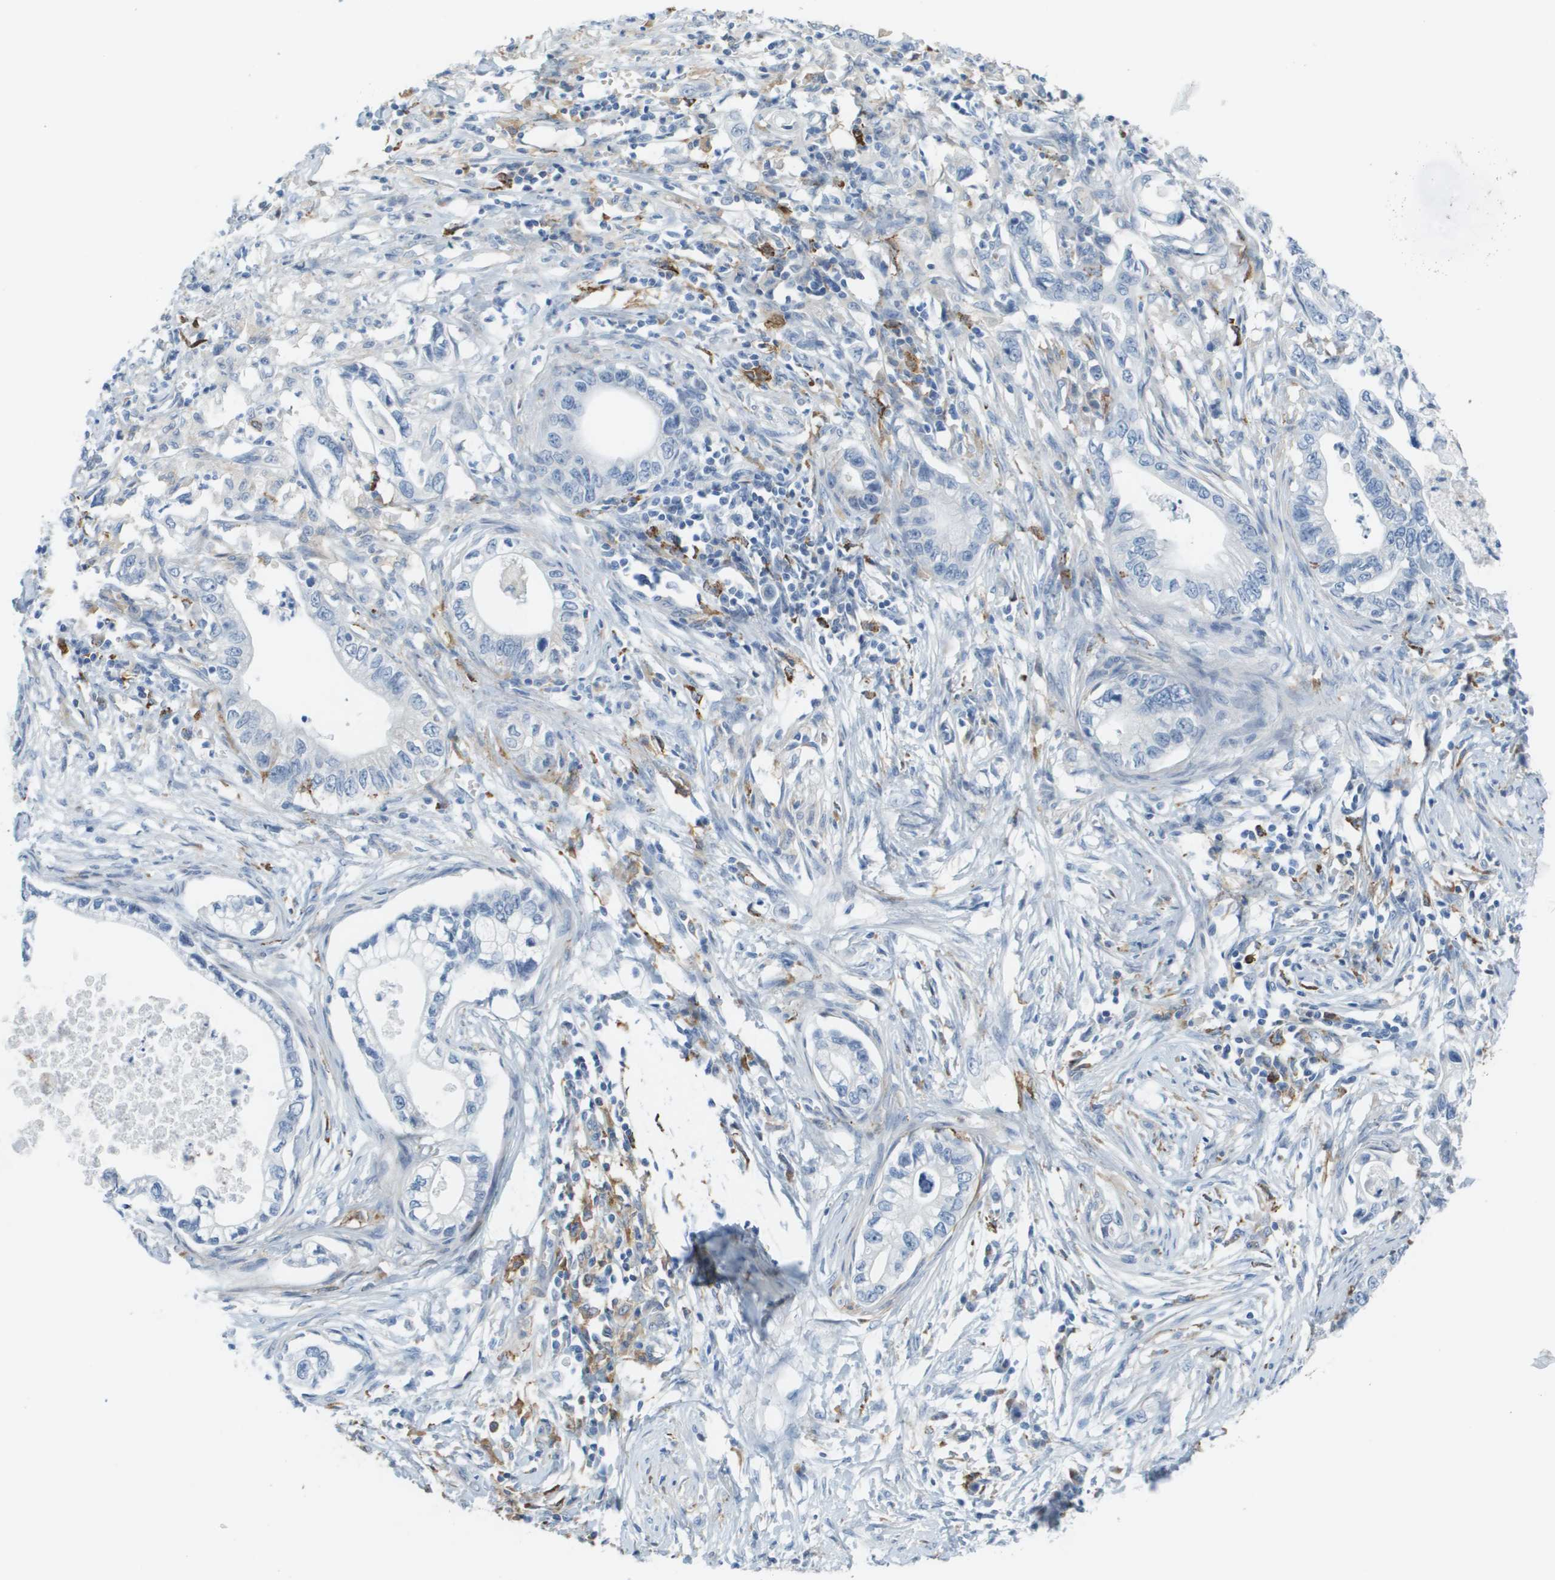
{"staining": {"intensity": "negative", "quantity": "none", "location": "none"}, "tissue": "pancreatic cancer", "cell_type": "Tumor cells", "image_type": "cancer", "snomed": [{"axis": "morphology", "description": "Adenocarcinoma, NOS"}, {"axis": "topography", "description": "Pancreas"}], "caption": "There is no significant positivity in tumor cells of adenocarcinoma (pancreatic).", "gene": "ZBTB43", "patient": {"sex": "male", "age": 56}}